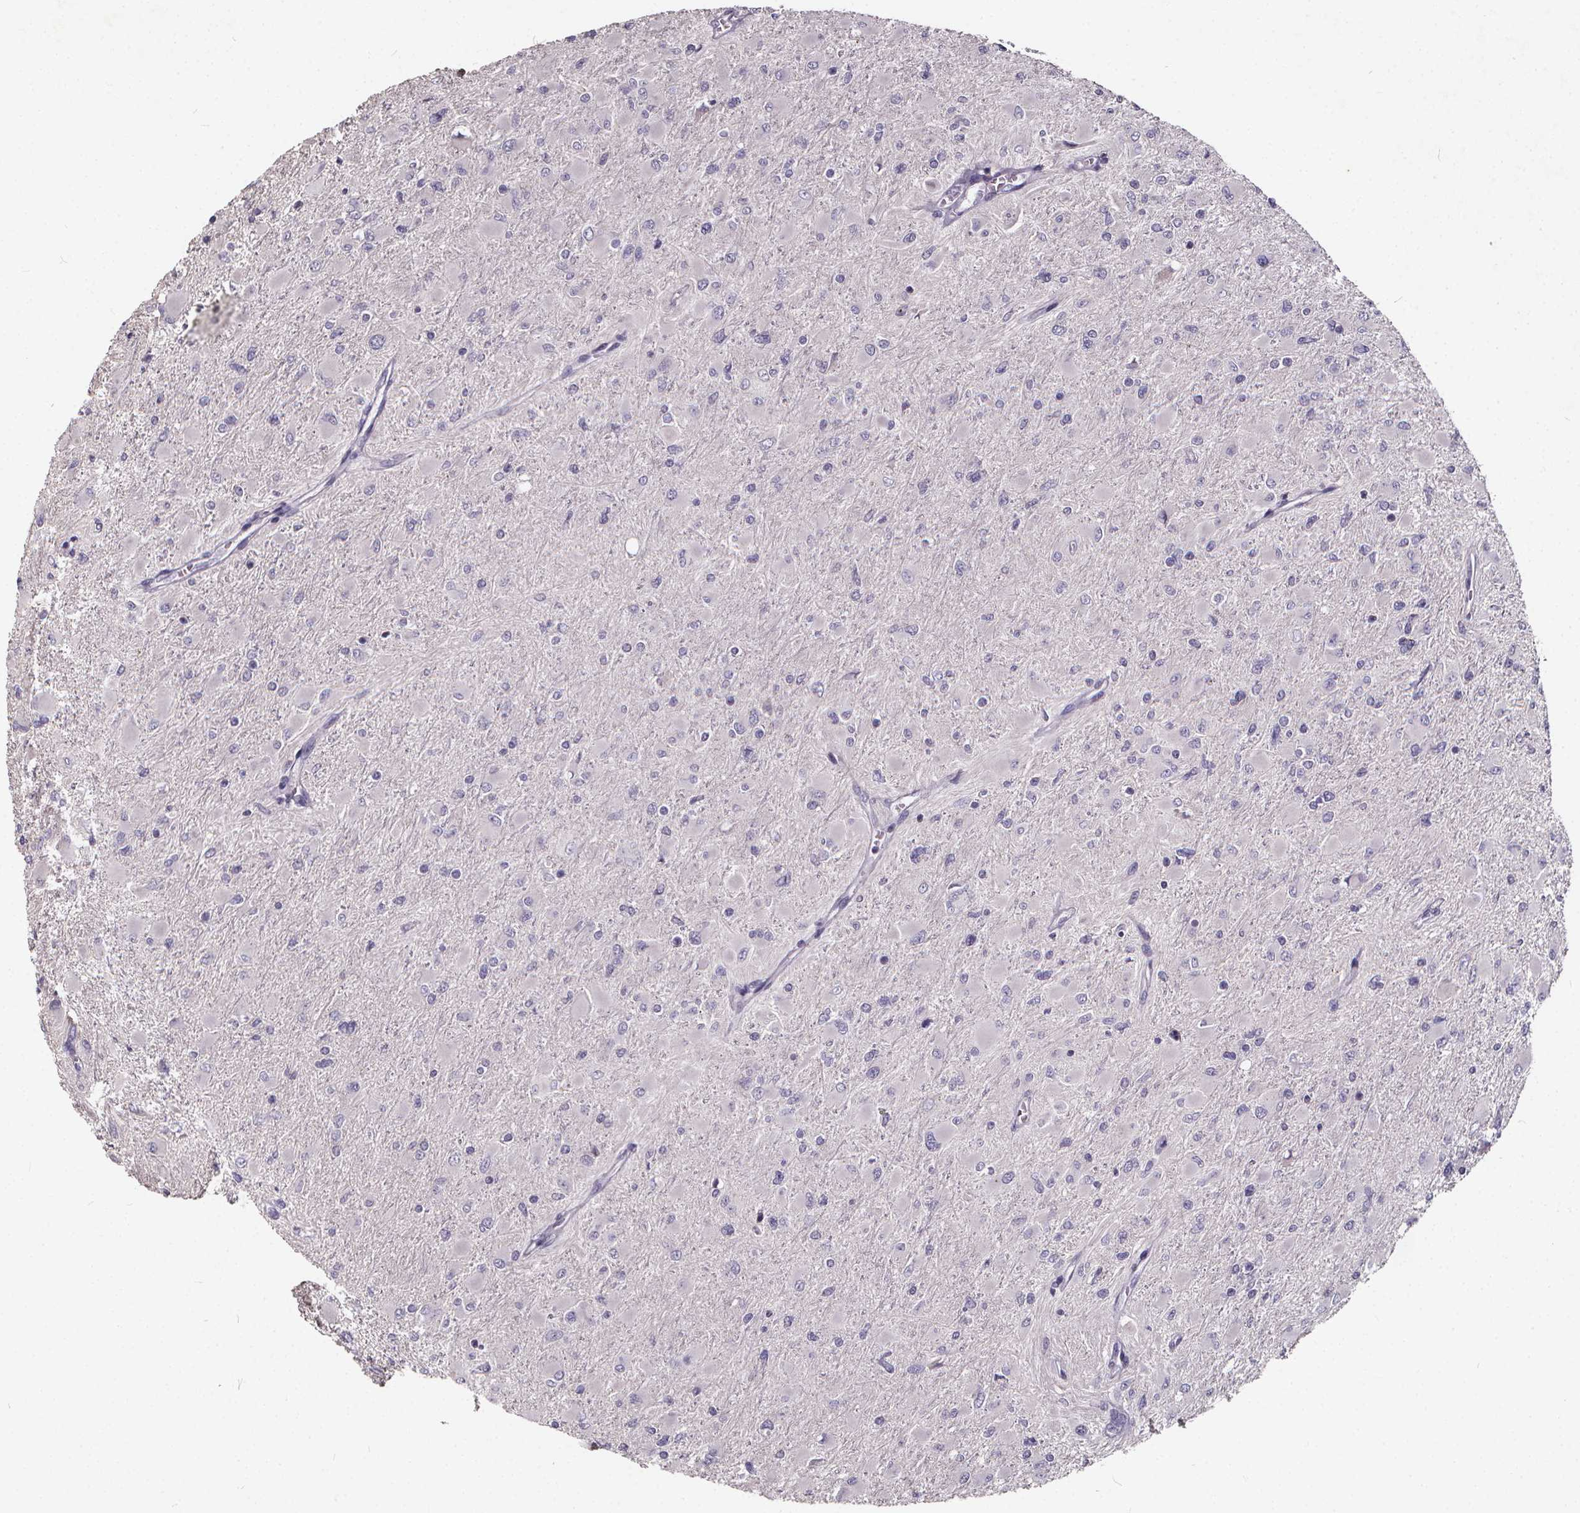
{"staining": {"intensity": "negative", "quantity": "none", "location": "none"}, "tissue": "glioma", "cell_type": "Tumor cells", "image_type": "cancer", "snomed": [{"axis": "morphology", "description": "Glioma, malignant, High grade"}, {"axis": "topography", "description": "Cerebral cortex"}], "caption": "This is an immunohistochemistry image of glioma. There is no staining in tumor cells.", "gene": "TSPAN14", "patient": {"sex": "female", "age": 36}}